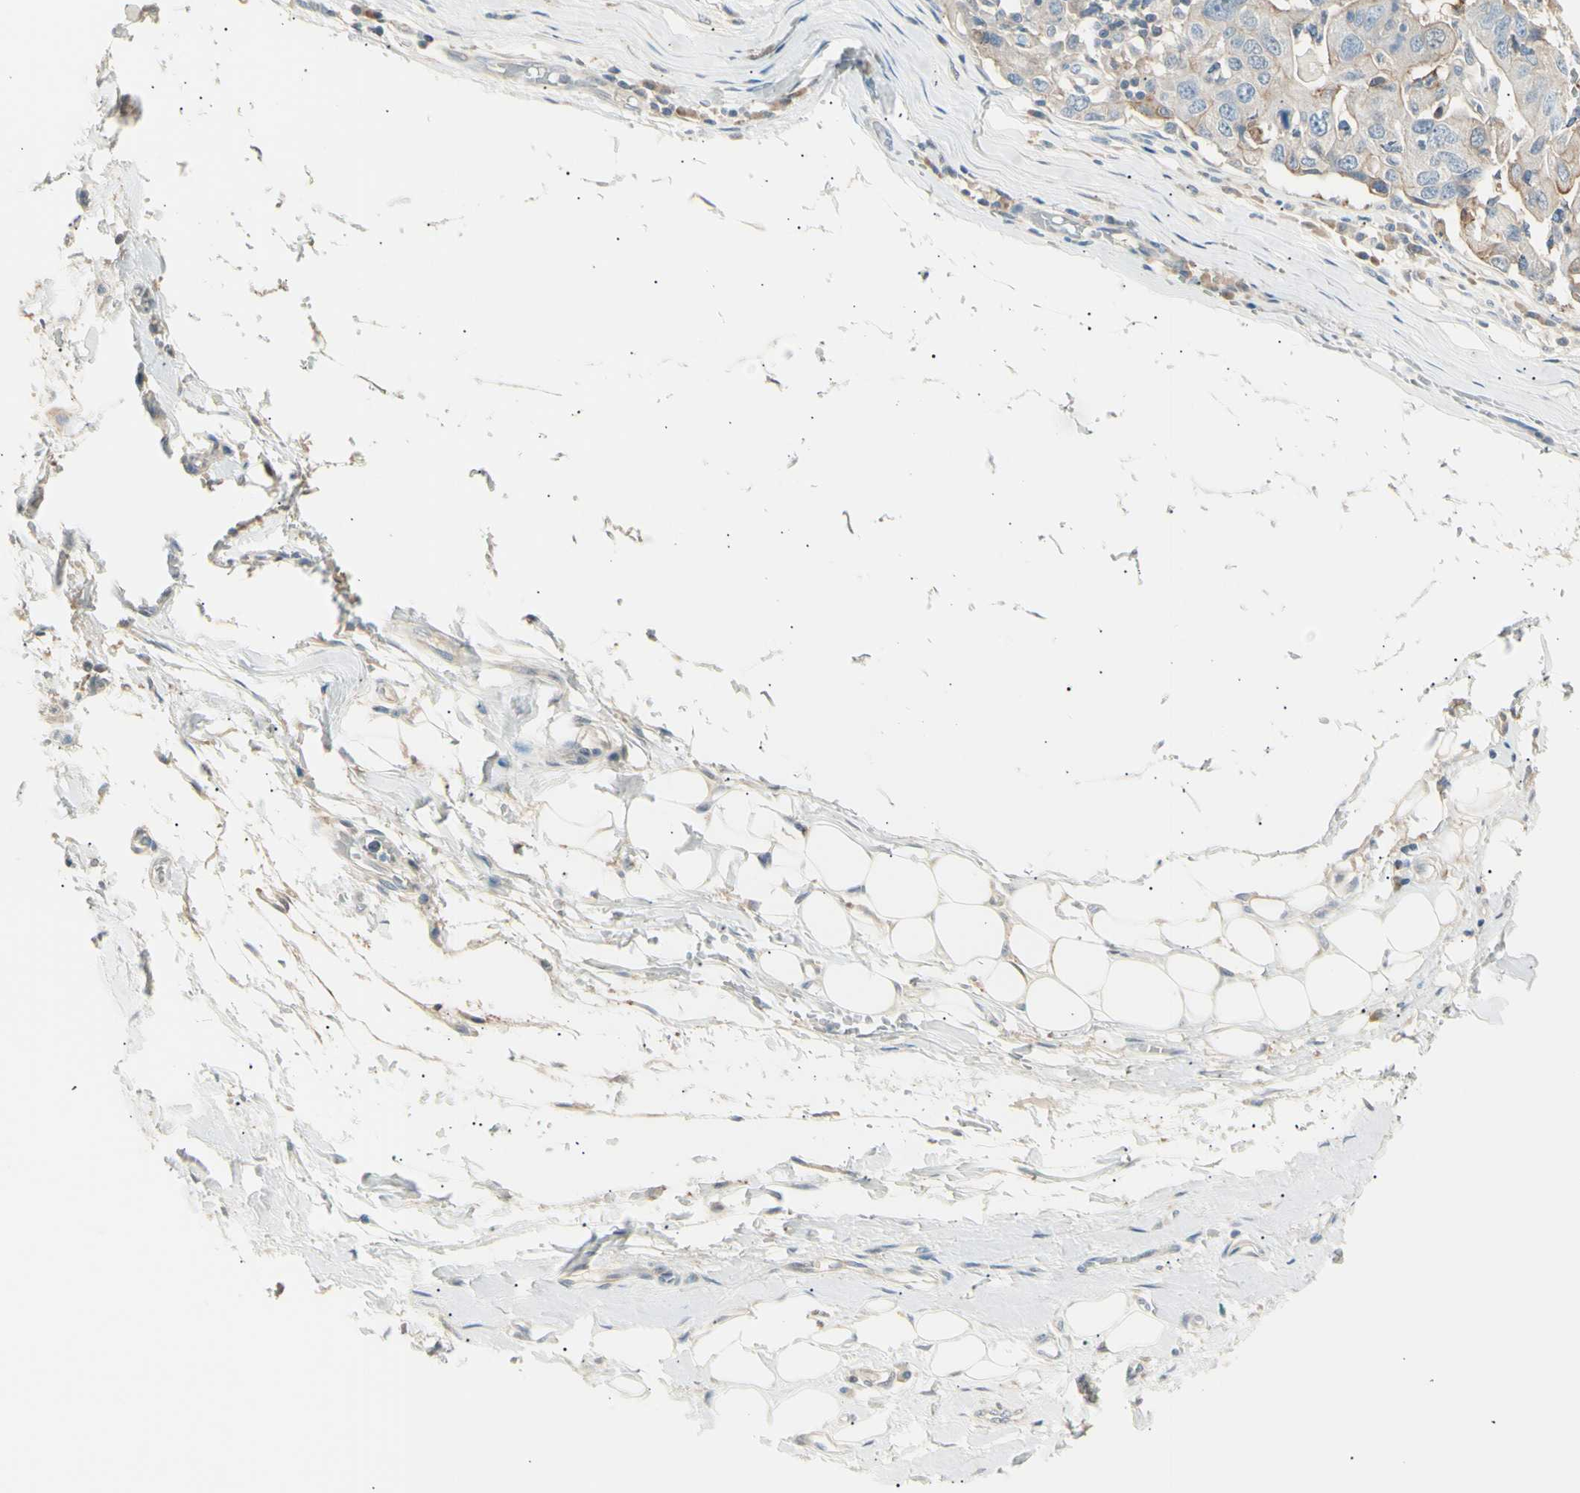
{"staining": {"intensity": "negative", "quantity": "none", "location": "none"}, "tissue": "adipose tissue", "cell_type": "Adipocytes", "image_type": "normal", "snomed": [{"axis": "morphology", "description": "Normal tissue, NOS"}, {"axis": "morphology", "description": "Adenocarcinoma, NOS"}, {"axis": "topography", "description": "Esophagus"}], "caption": "IHC of benign human adipose tissue reveals no expression in adipocytes.", "gene": "LHPP", "patient": {"sex": "male", "age": 62}}